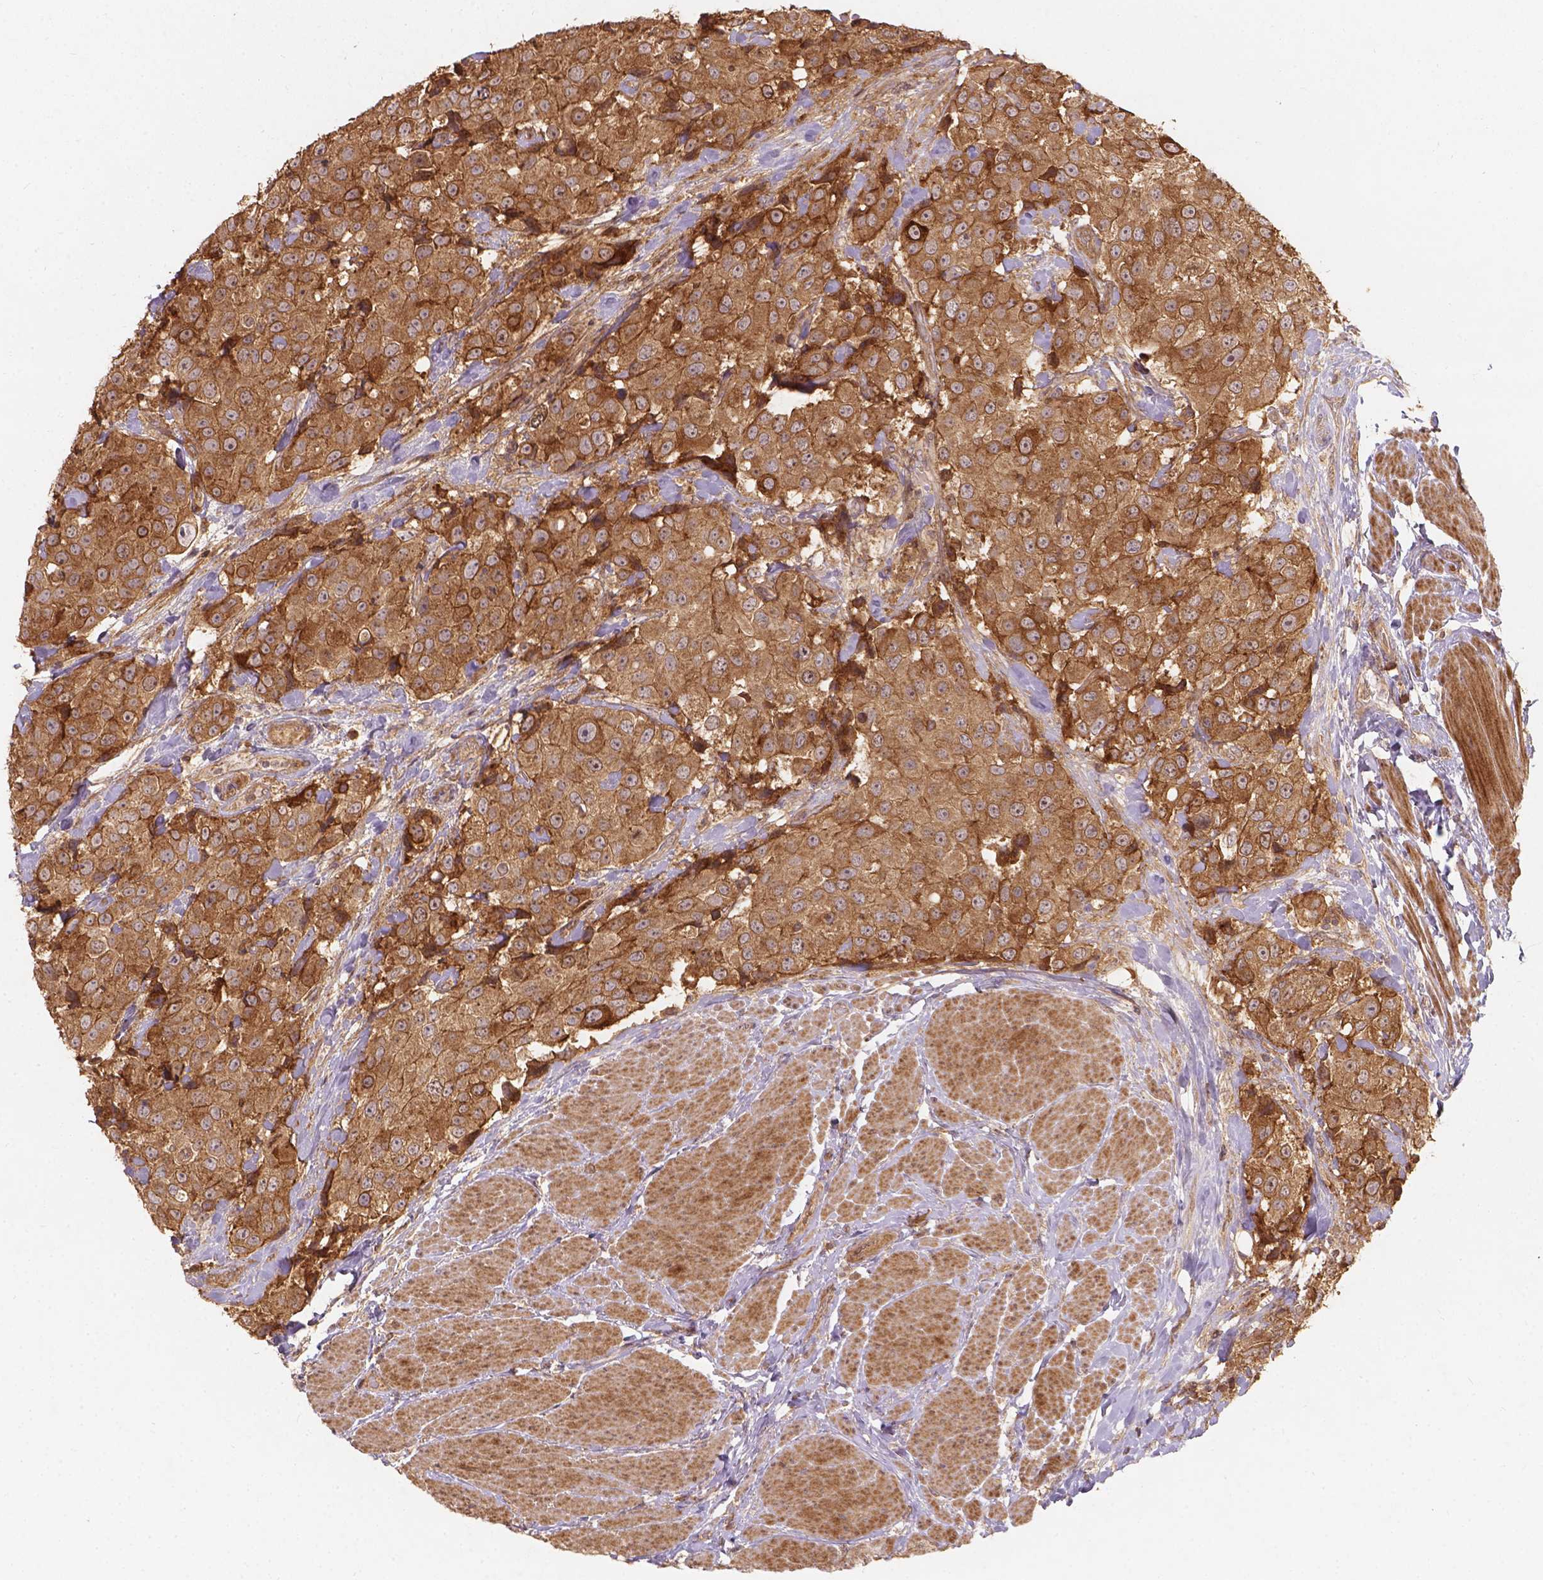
{"staining": {"intensity": "moderate", "quantity": ">75%", "location": "cytoplasmic/membranous"}, "tissue": "urothelial cancer", "cell_type": "Tumor cells", "image_type": "cancer", "snomed": [{"axis": "morphology", "description": "Urothelial carcinoma, High grade"}, {"axis": "topography", "description": "Urinary bladder"}], "caption": "The photomicrograph reveals staining of urothelial cancer, revealing moderate cytoplasmic/membranous protein expression (brown color) within tumor cells.", "gene": "XPR1", "patient": {"sex": "female", "age": 64}}